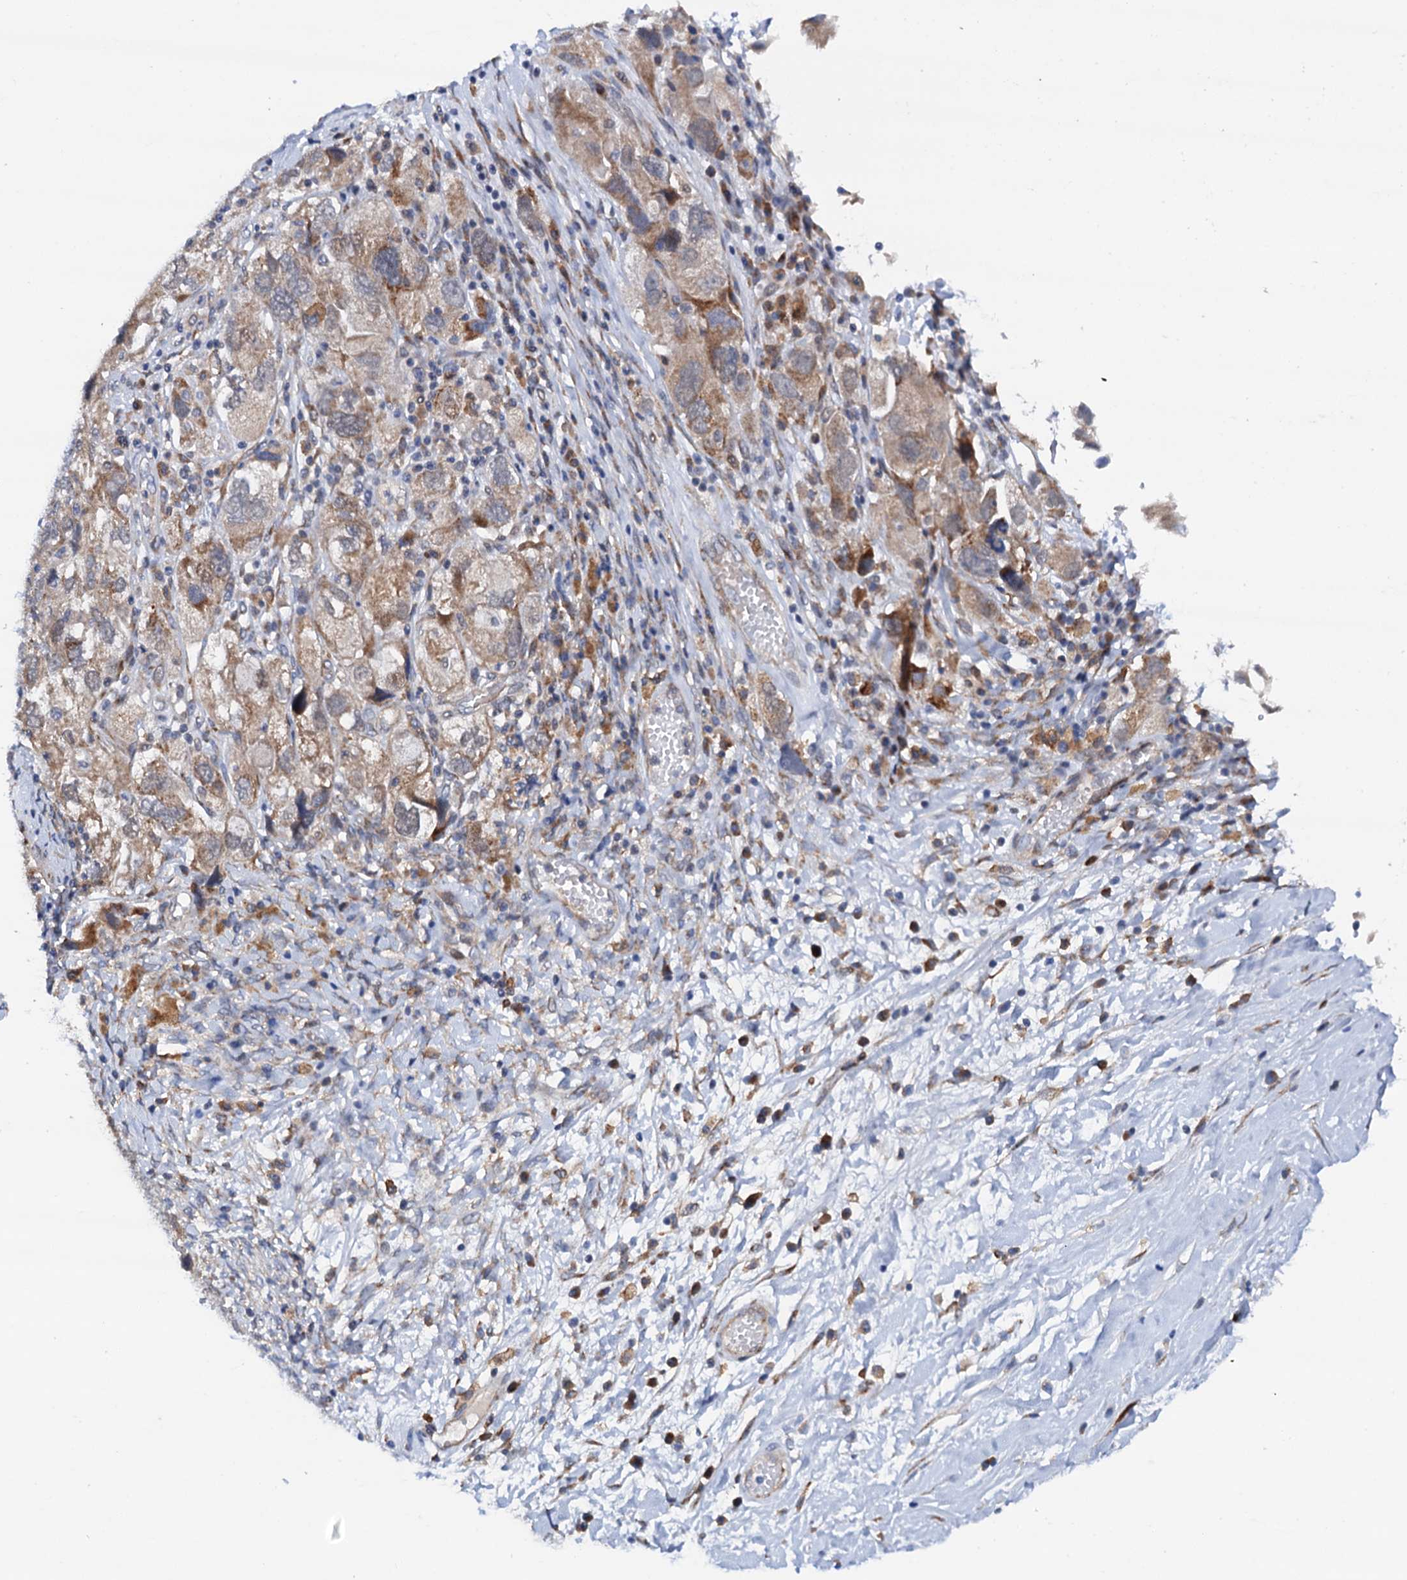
{"staining": {"intensity": "moderate", "quantity": "25%-75%", "location": "cytoplasmic/membranous"}, "tissue": "ovarian cancer", "cell_type": "Tumor cells", "image_type": "cancer", "snomed": [{"axis": "morphology", "description": "Carcinoma, NOS"}, {"axis": "morphology", "description": "Cystadenocarcinoma, serous, NOS"}, {"axis": "topography", "description": "Ovary"}], "caption": "Immunohistochemistry (IHC) (DAB (3,3'-diaminobenzidine)) staining of ovarian cancer exhibits moderate cytoplasmic/membranous protein expression in about 25%-75% of tumor cells.", "gene": "RASSF9", "patient": {"sex": "female", "age": 69}}